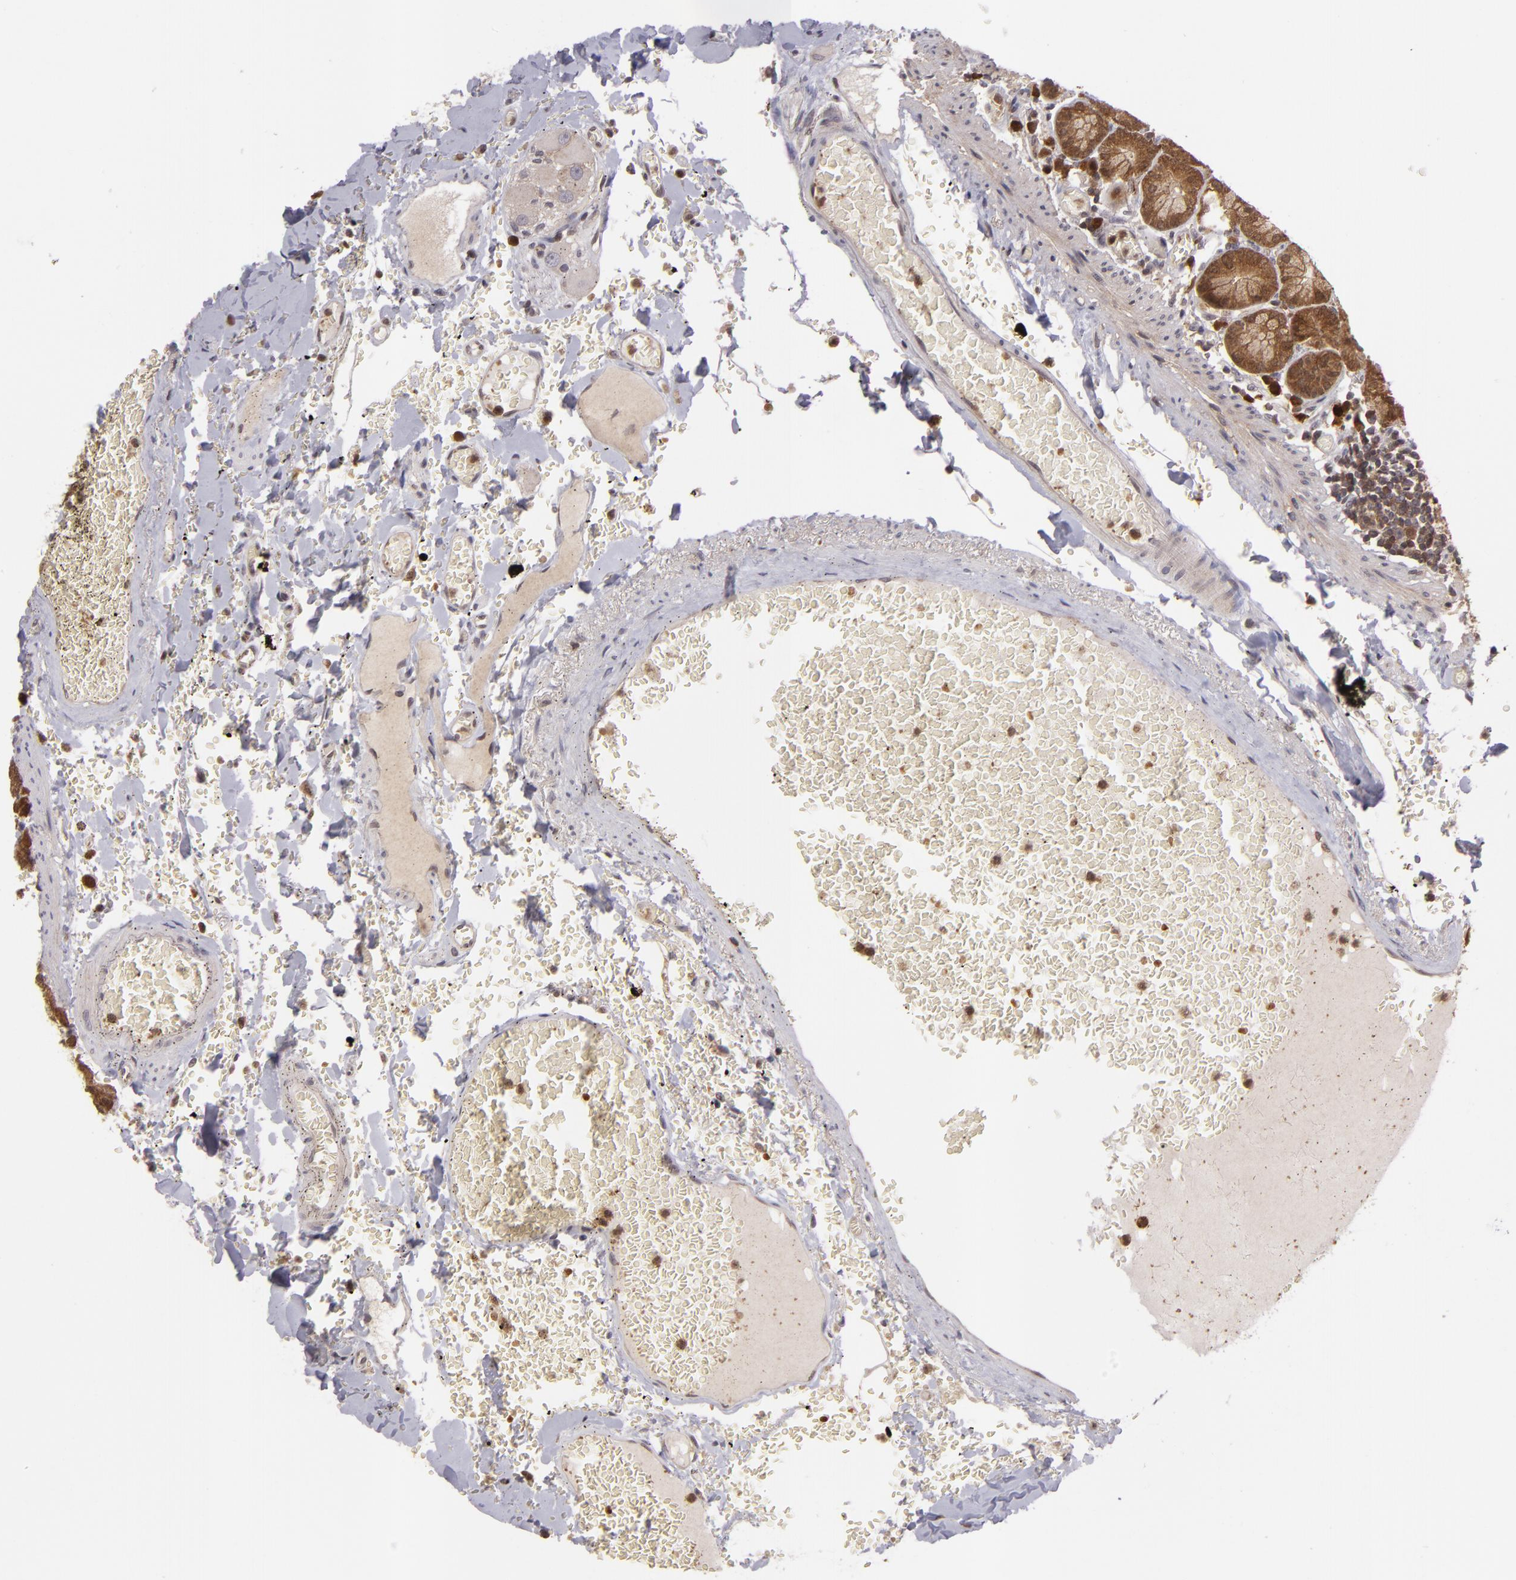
{"staining": {"intensity": "strong", "quantity": ">75%", "location": "cytoplasmic/membranous"}, "tissue": "small intestine", "cell_type": "Glandular cells", "image_type": "normal", "snomed": [{"axis": "morphology", "description": "Normal tissue, NOS"}, {"axis": "topography", "description": "Small intestine"}], "caption": "Strong cytoplasmic/membranous protein expression is seen in approximately >75% of glandular cells in small intestine. The protein of interest is shown in brown color, while the nuclei are stained blue.", "gene": "ZBTB33", "patient": {"sex": "male", "age": 71}}